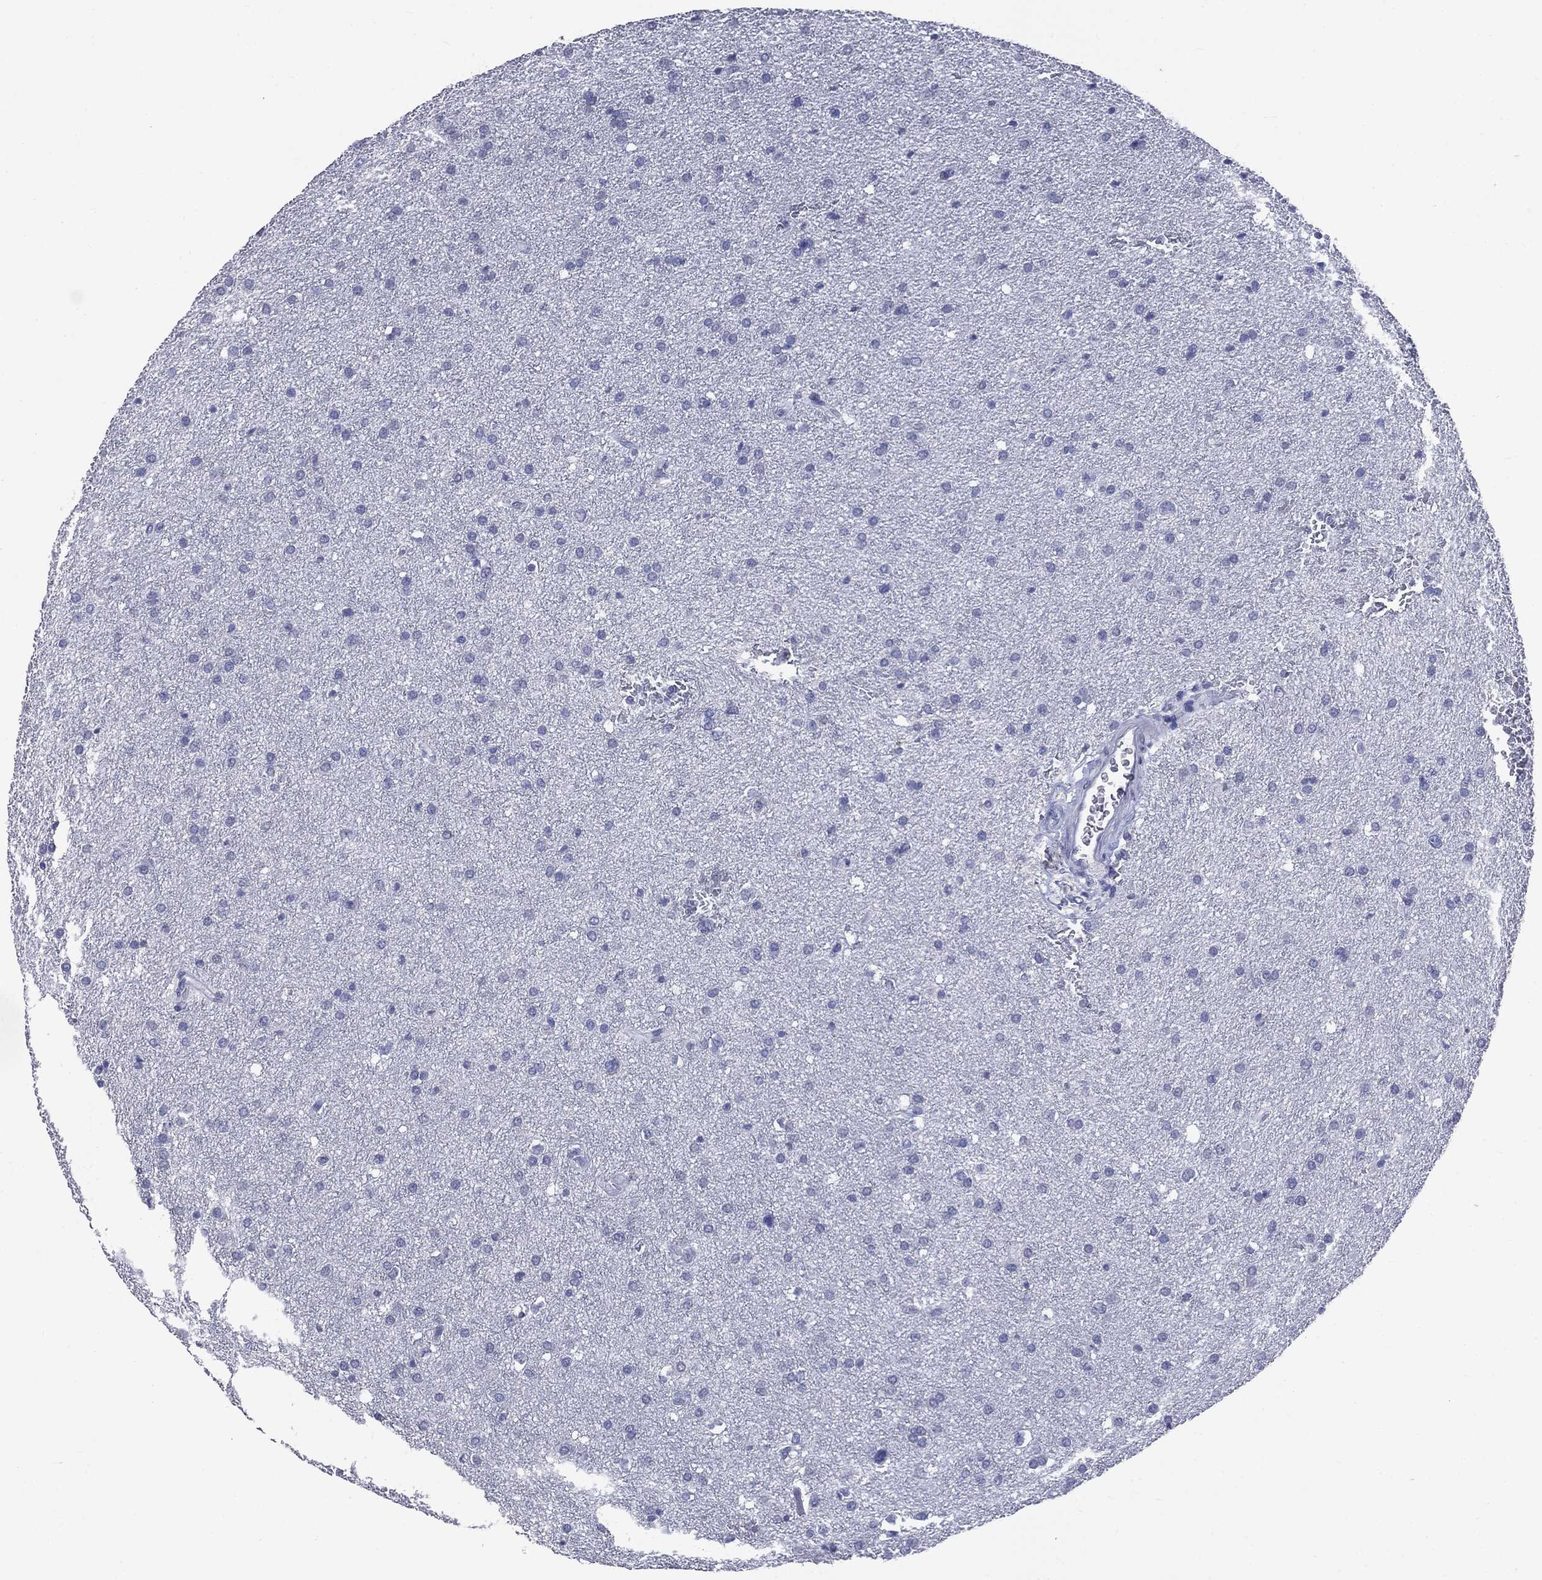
{"staining": {"intensity": "negative", "quantity": "none", "location": "none"}, "tissue": "glioma", "cell_type": "Tumor cells", "image_type": "cancer", "snomed": [{"axis": "morphology", "description": "Glioma, malignant, Low grade"}, {"axis": "topography", "description": "Brain"}], "caption": "High magnification brightfield microscopy of malignant glioma (low-grade) stained with DAB (brown) and counterstained with hematoxylin (blue): tumor cells show no significant expression.", "gene": "TSHB", "patient": {"sex": "female", "age": 37}}